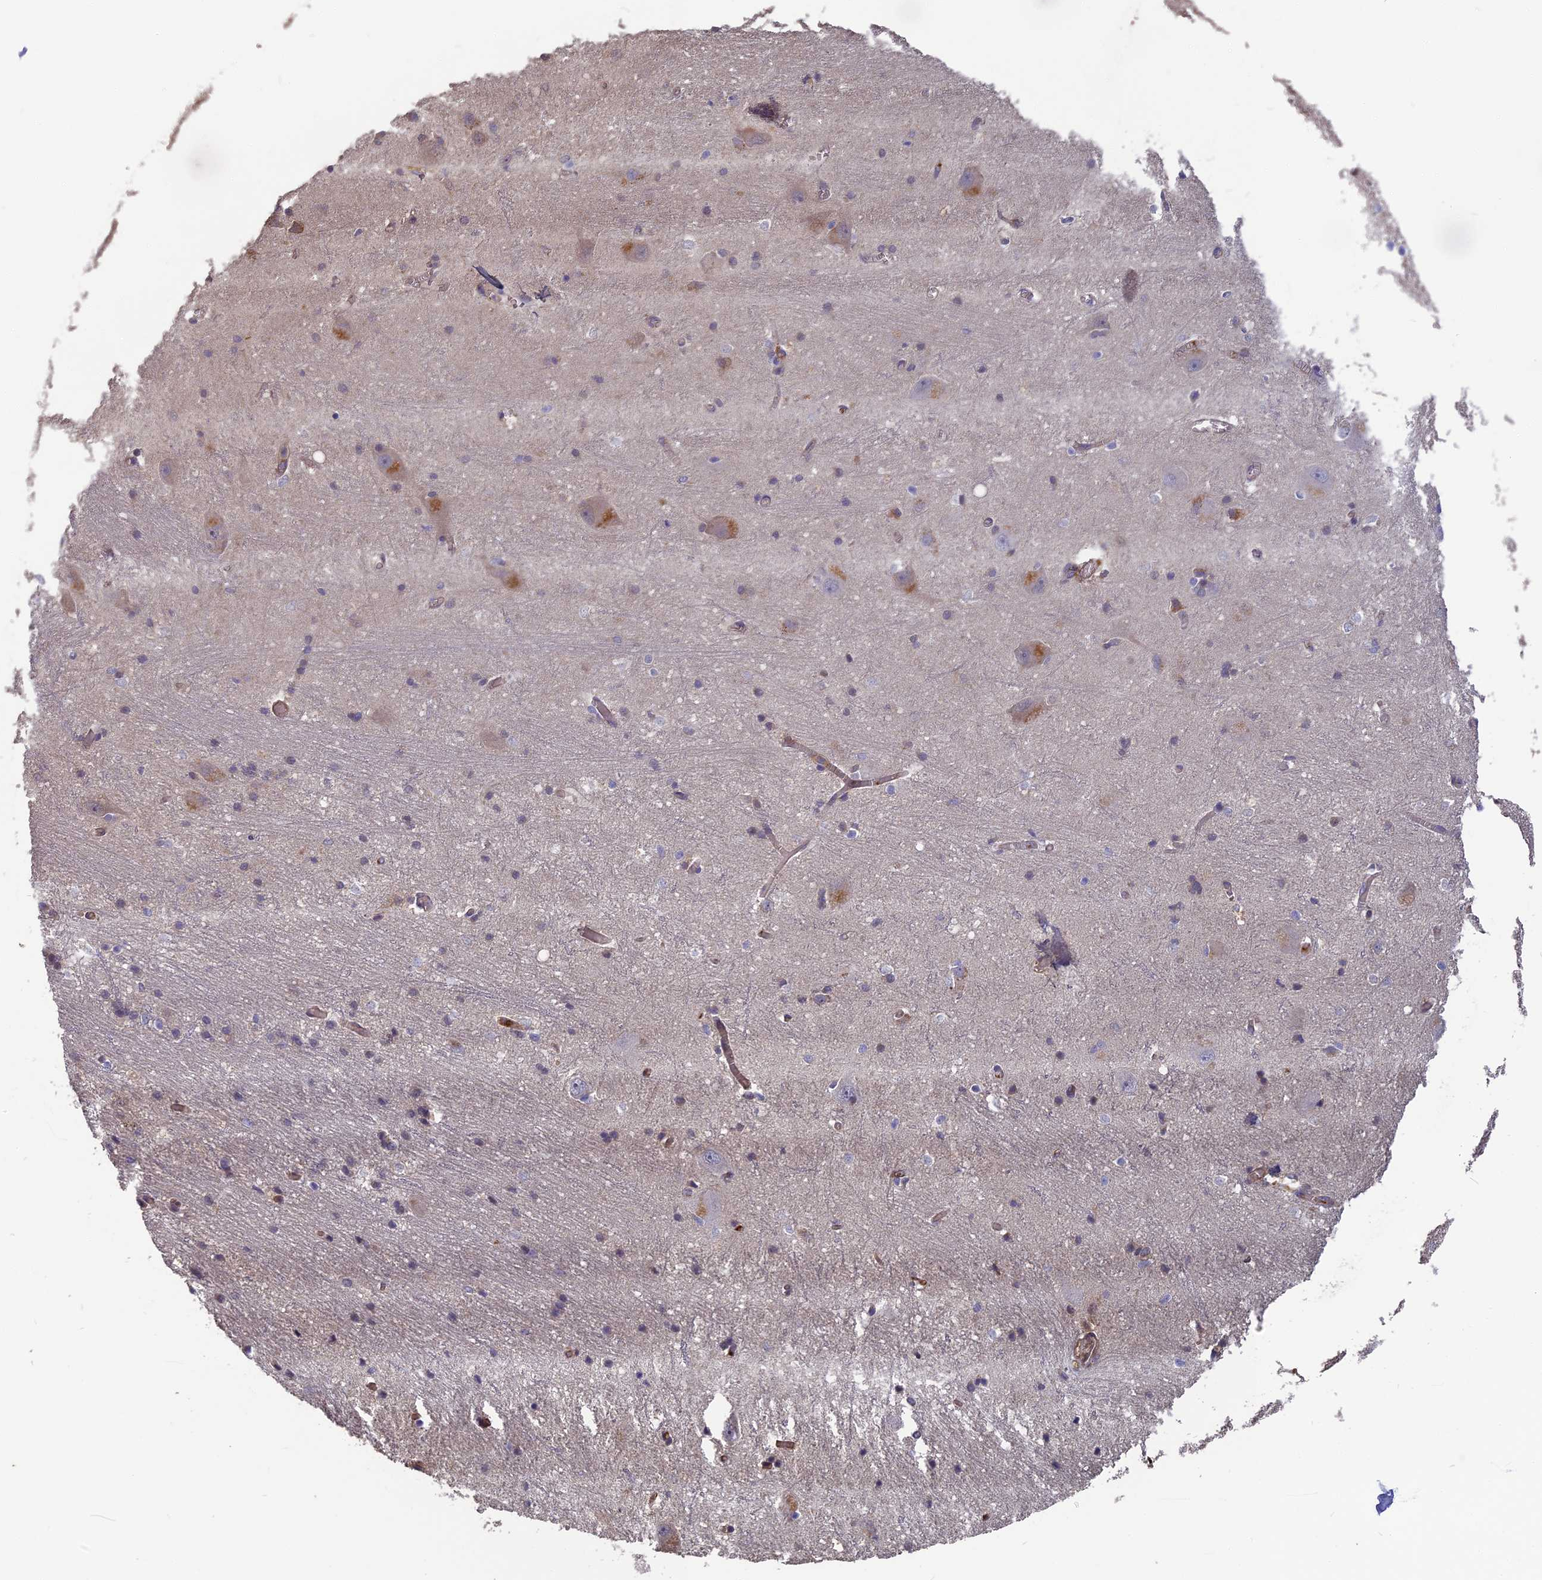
{"staining": {"intensity": "moderate", "quantity": "<25%", "location": "cytoplasmic/membranous,nuclear"}, "tissue": "caudate", "cell_type": "Glial cells", "image_type": "normal", "snomed": [{"axis": "morphology", "description": "Normal tissue, NOS"}, {"axis": "topography", "description": "Lateral ventricle wall"}], "caption": "Caudate stained with immunohistochemistry reveals moderate cytoplasmic/membranous,nuclear expression in about <25% of glial cells.", "gene": "ERMAP", "patient": {"sex": "male", "age": 37}}